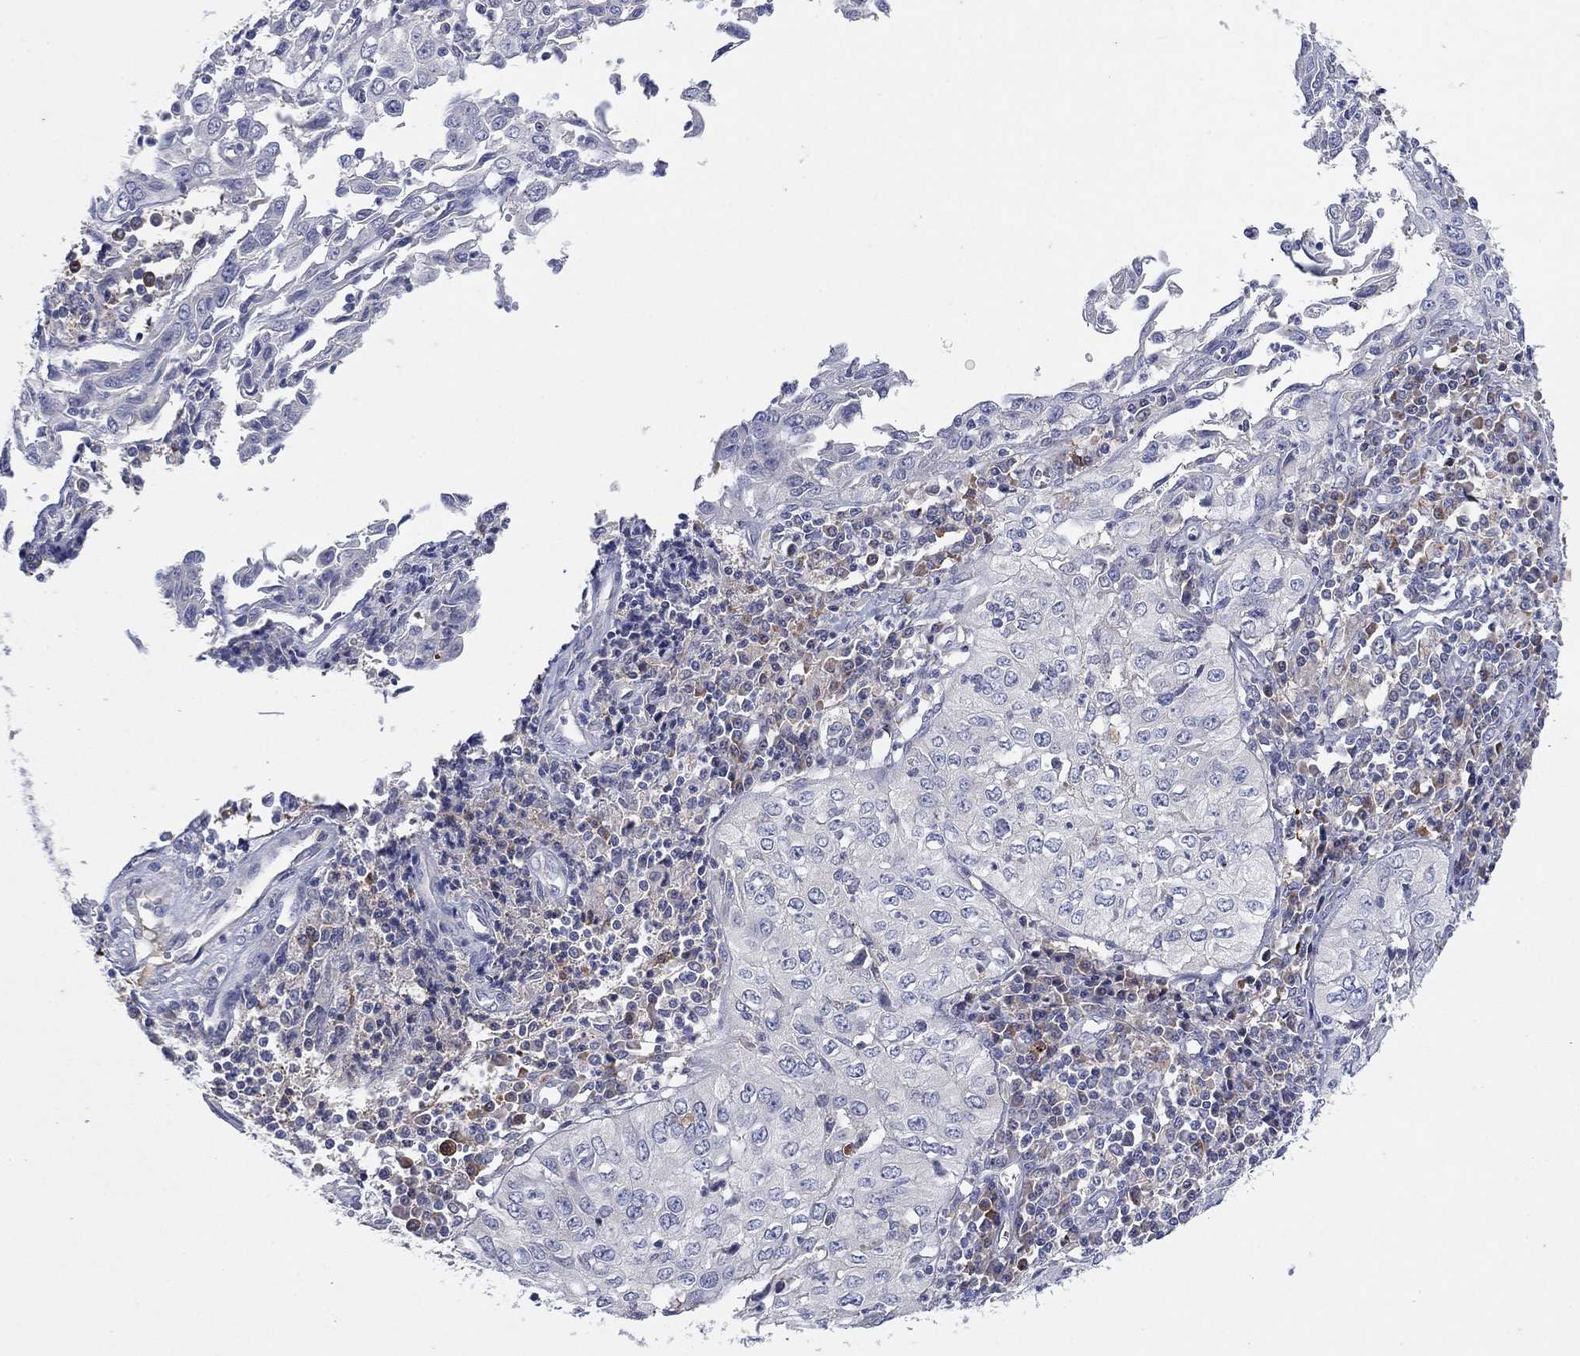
{"staining": {"intensity": "negative", "quantity": "none", "location": "none"}, "tissue": "cervical cancer", "cell_type": "Tumor cells", "image_type": "cancer", "snomed": [{"axis": "morphology", "description": "Squamous cell carcinoma, NOS"}, {"axis": "topography", "description": "Cervix"}], "caption": "Immunohistochemical staining of cervical cancer (squamous cell carcinoma) exhibits no significant staining in tumor cells.", "gene": "PLCL2", "patient": {"sex": "female", "age": 24}}